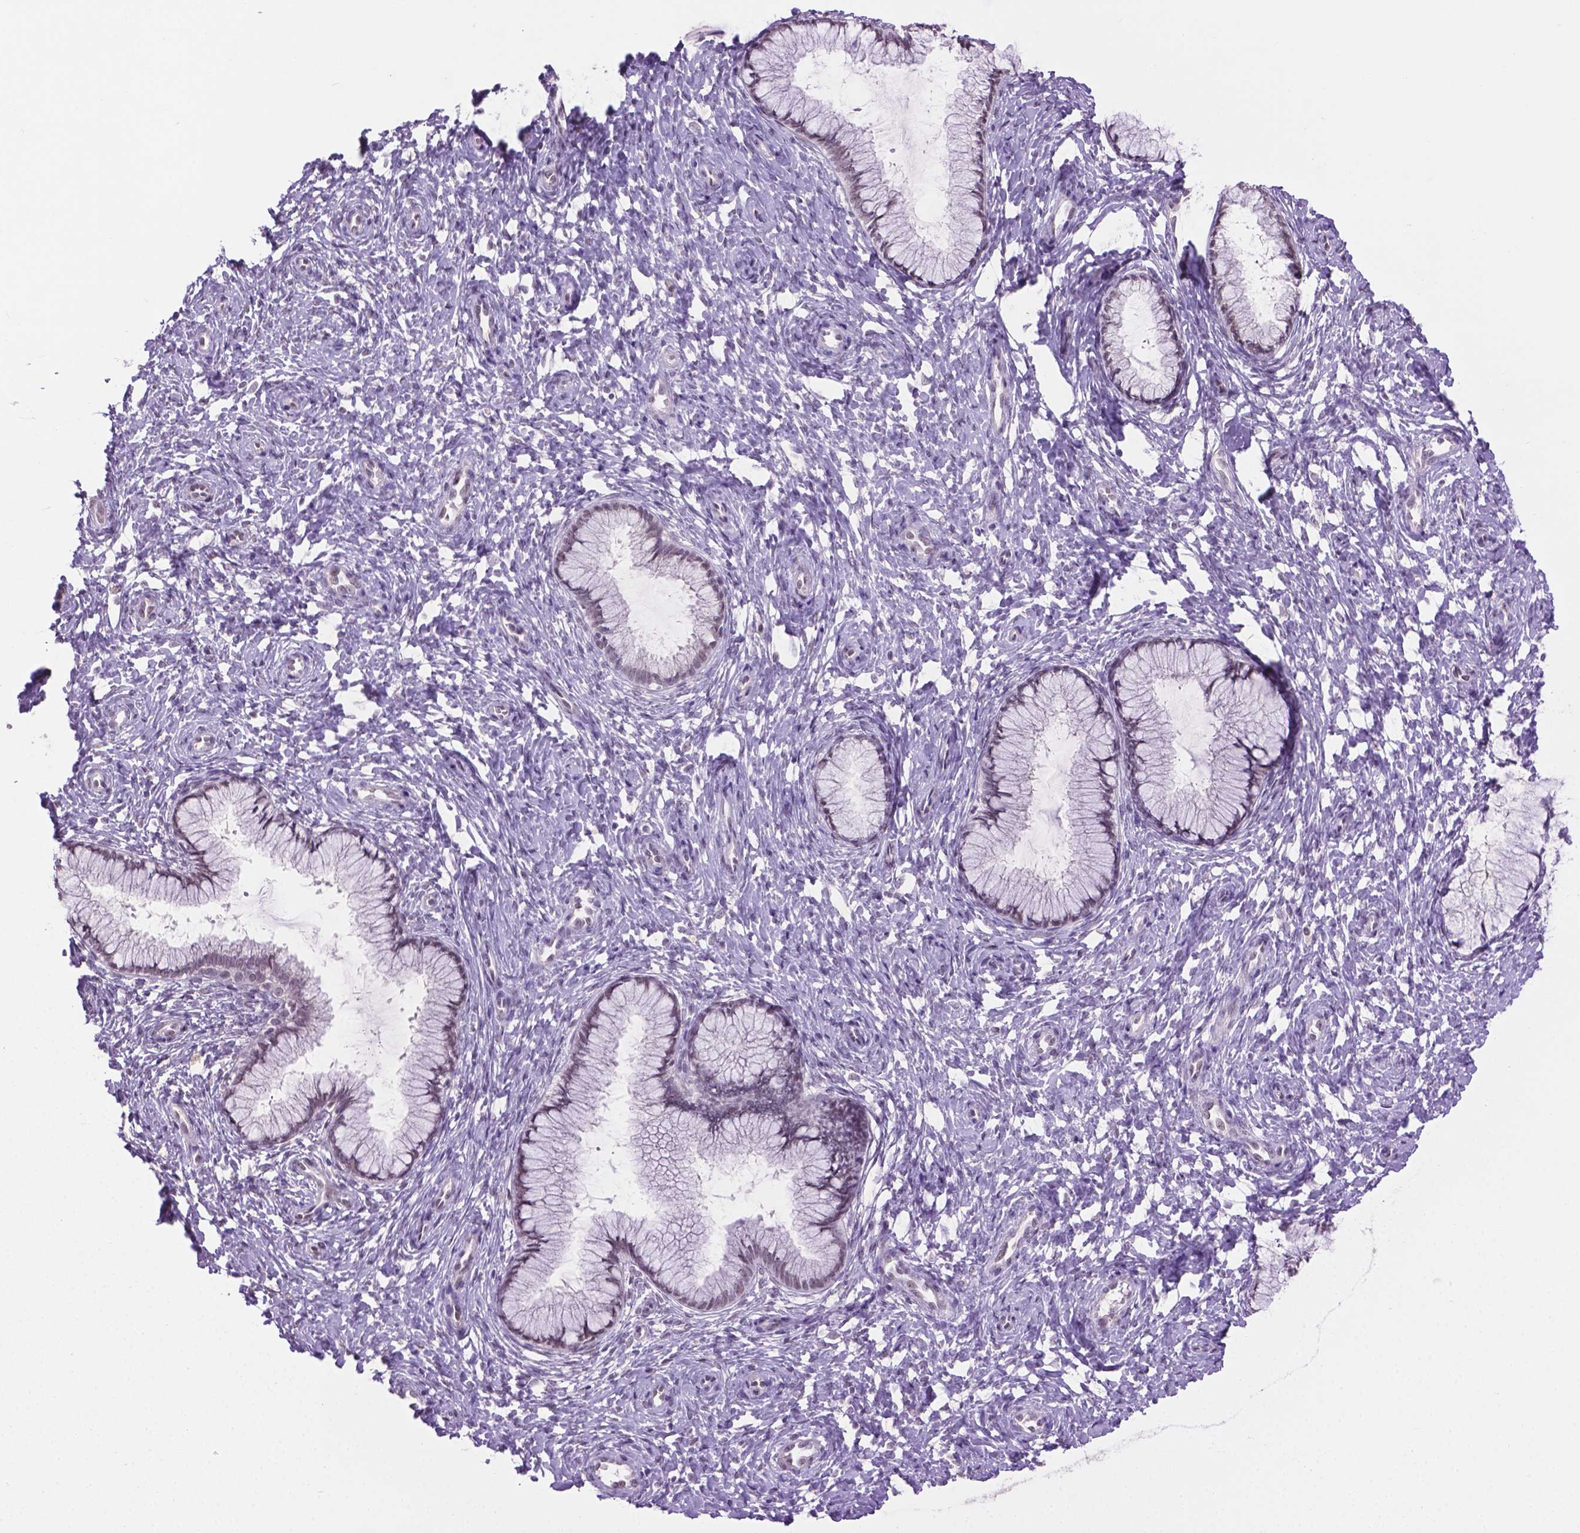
{"staining": {"intensity": "weak", "quantity": "<25%", "location": "nuclear"}, "tissue": "cervix", "cell_type": "Glandular cells", "image_type": "normal", "snomed": [{"axis": "morphology", "description": "Normal tissue, NOS"}, {"axis": "topography", "description": "Cervix"}], "caption": "This is an IHC photomicrograph of benign cervix. There is no staining in glandular cells.", "gene": "ABI2", "patient": {"sex": "female", "age": 37}}